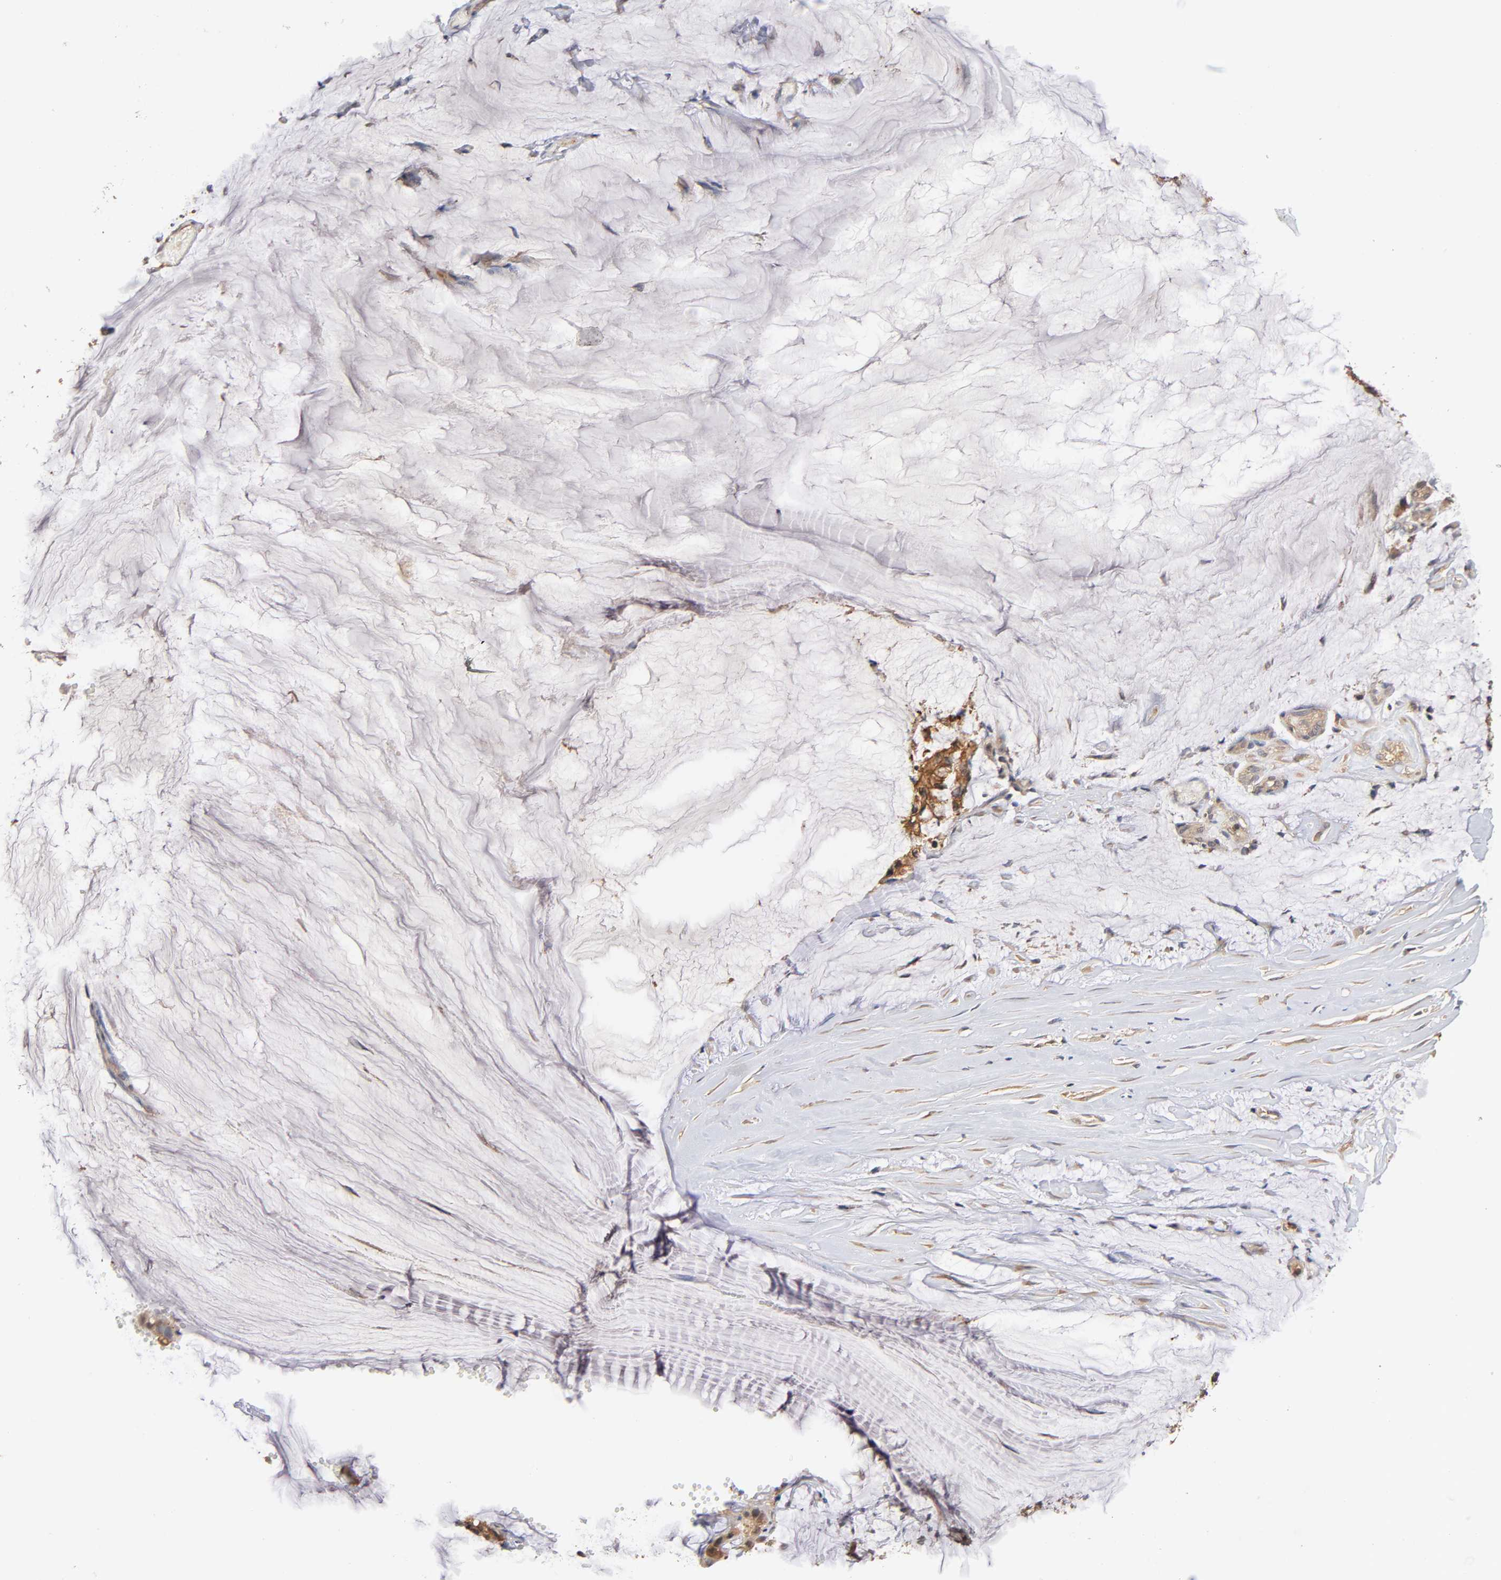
{"staining": {"intensity": "moderate", "quantity": ">75%", "location": "cytoplasmic/membranous"}, "tissue": "ovarian cancer", "cell_type": "Tumor cells", "image_type": "cancer", "snomed": [{"axis": "morphology", "description": "Cystadenocarcinoma, mucinous, NOS"}, {"axis": "topography", "description": "Ovary"}], "caption": "Ovarian cancer tissue demonstrates moderate cytoplasmic/membranous expression in about >75% of tumor cells, visualized by immunohistochemistry.", "gene": "ALDOA", "patient": {"sex": "female", "age": 39}}